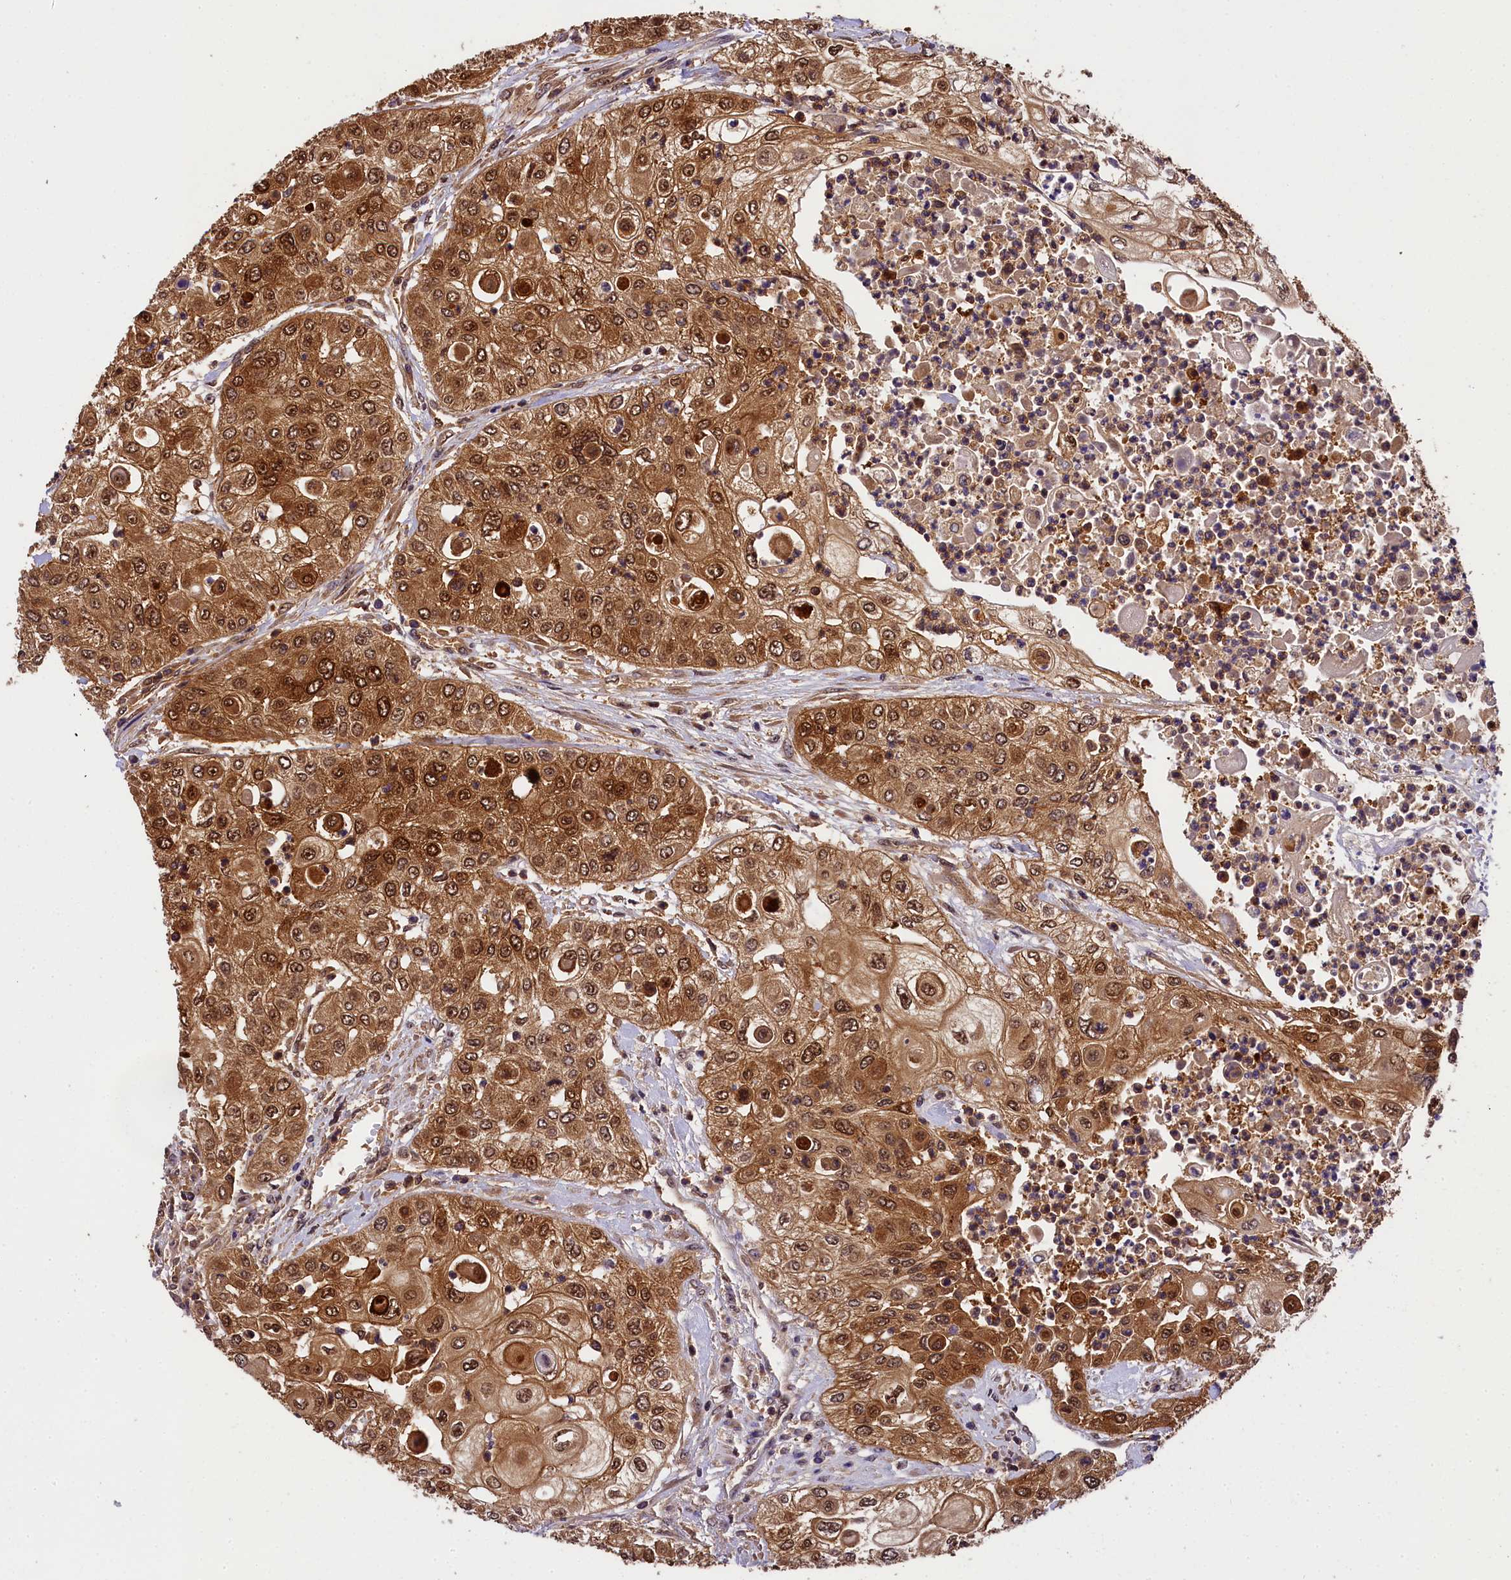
{"staining": {"intensity": "moderate", "quantity": ">75%", "location": "cytoplasmic/membranous,nuclear"}, "tissue": "urothelial cancer", "cell_type": "Tumor cells", "image_type": "cancer", "snomed": [{"axis": "morphology", "description": "Urothelial carcinoma, High grade"}, {"axis": "topography", "description": "Urinary bladder"}], "caption": "A histopathology image showing moderate cytoplasmic/membranous and nuclear staining in approximately >75% of tumor cells in high-grade urothelial carcinoma, as visualized by brown immunohistochemical staining.", "gene": "EIF6", "patient": {"sex": "female", "age": 79}}